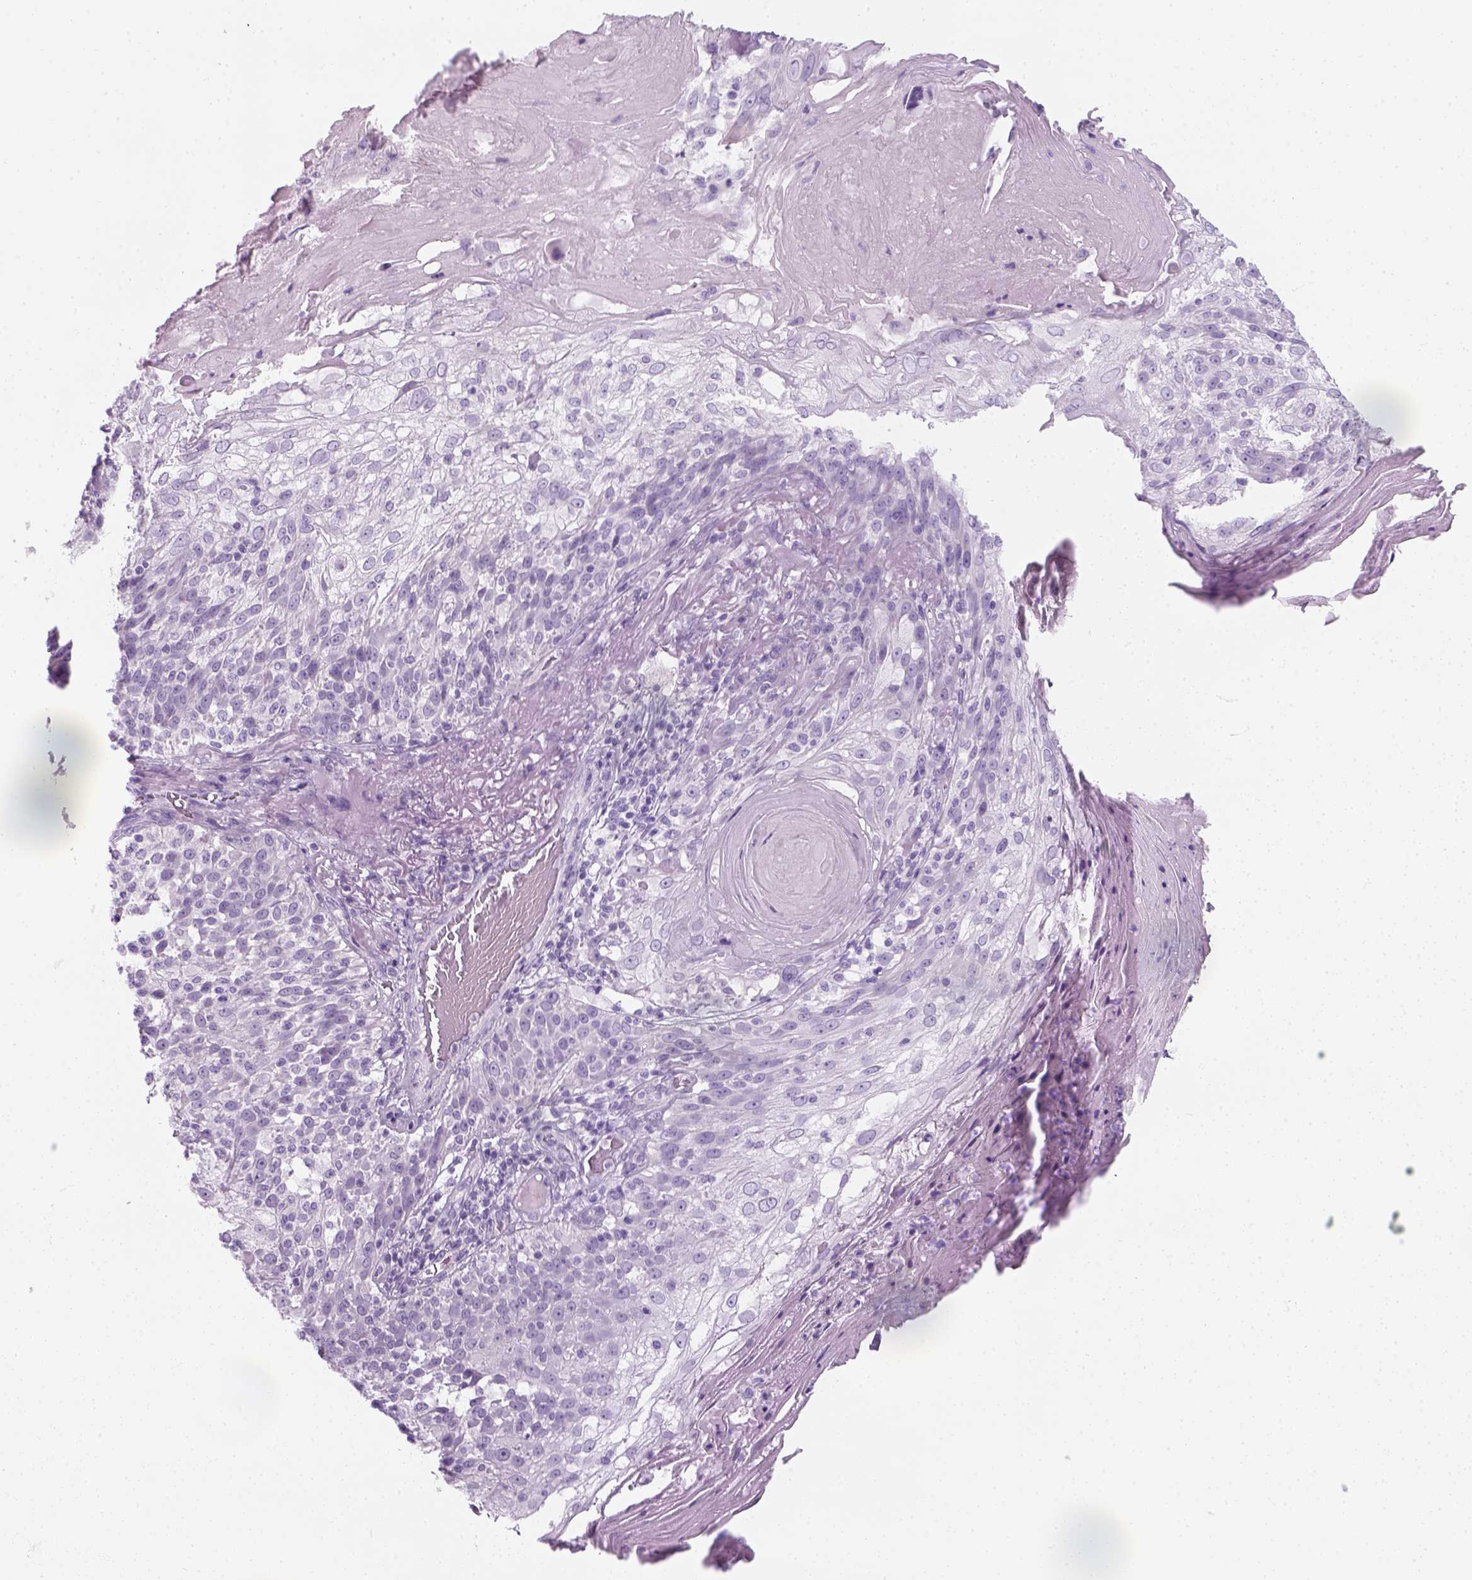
{"staining": {"intensity": "negative", "quantity": "none", "location": "none"}, "tissue": "skin cancer", "cell_type": "Tumor cells", "image_type": "cancer", "snomed": [{"axis": "morphology", "description": "Normal tissue, NOS"}, {"axis": "morphology", "description": "Squamous cell carcinoma, NOS"}, {"axis": "topography", "description": "Skin"}], "caption": "The immunohistochemistry (IHC) image has no significant expression in tumor cells of skin cancer (squamous cell carcinoma) tissue. (IHC, brightfield microscopy, high magnification).", "gene": "SLC12A5", "patient": {"sex": "female", "age": 83}}